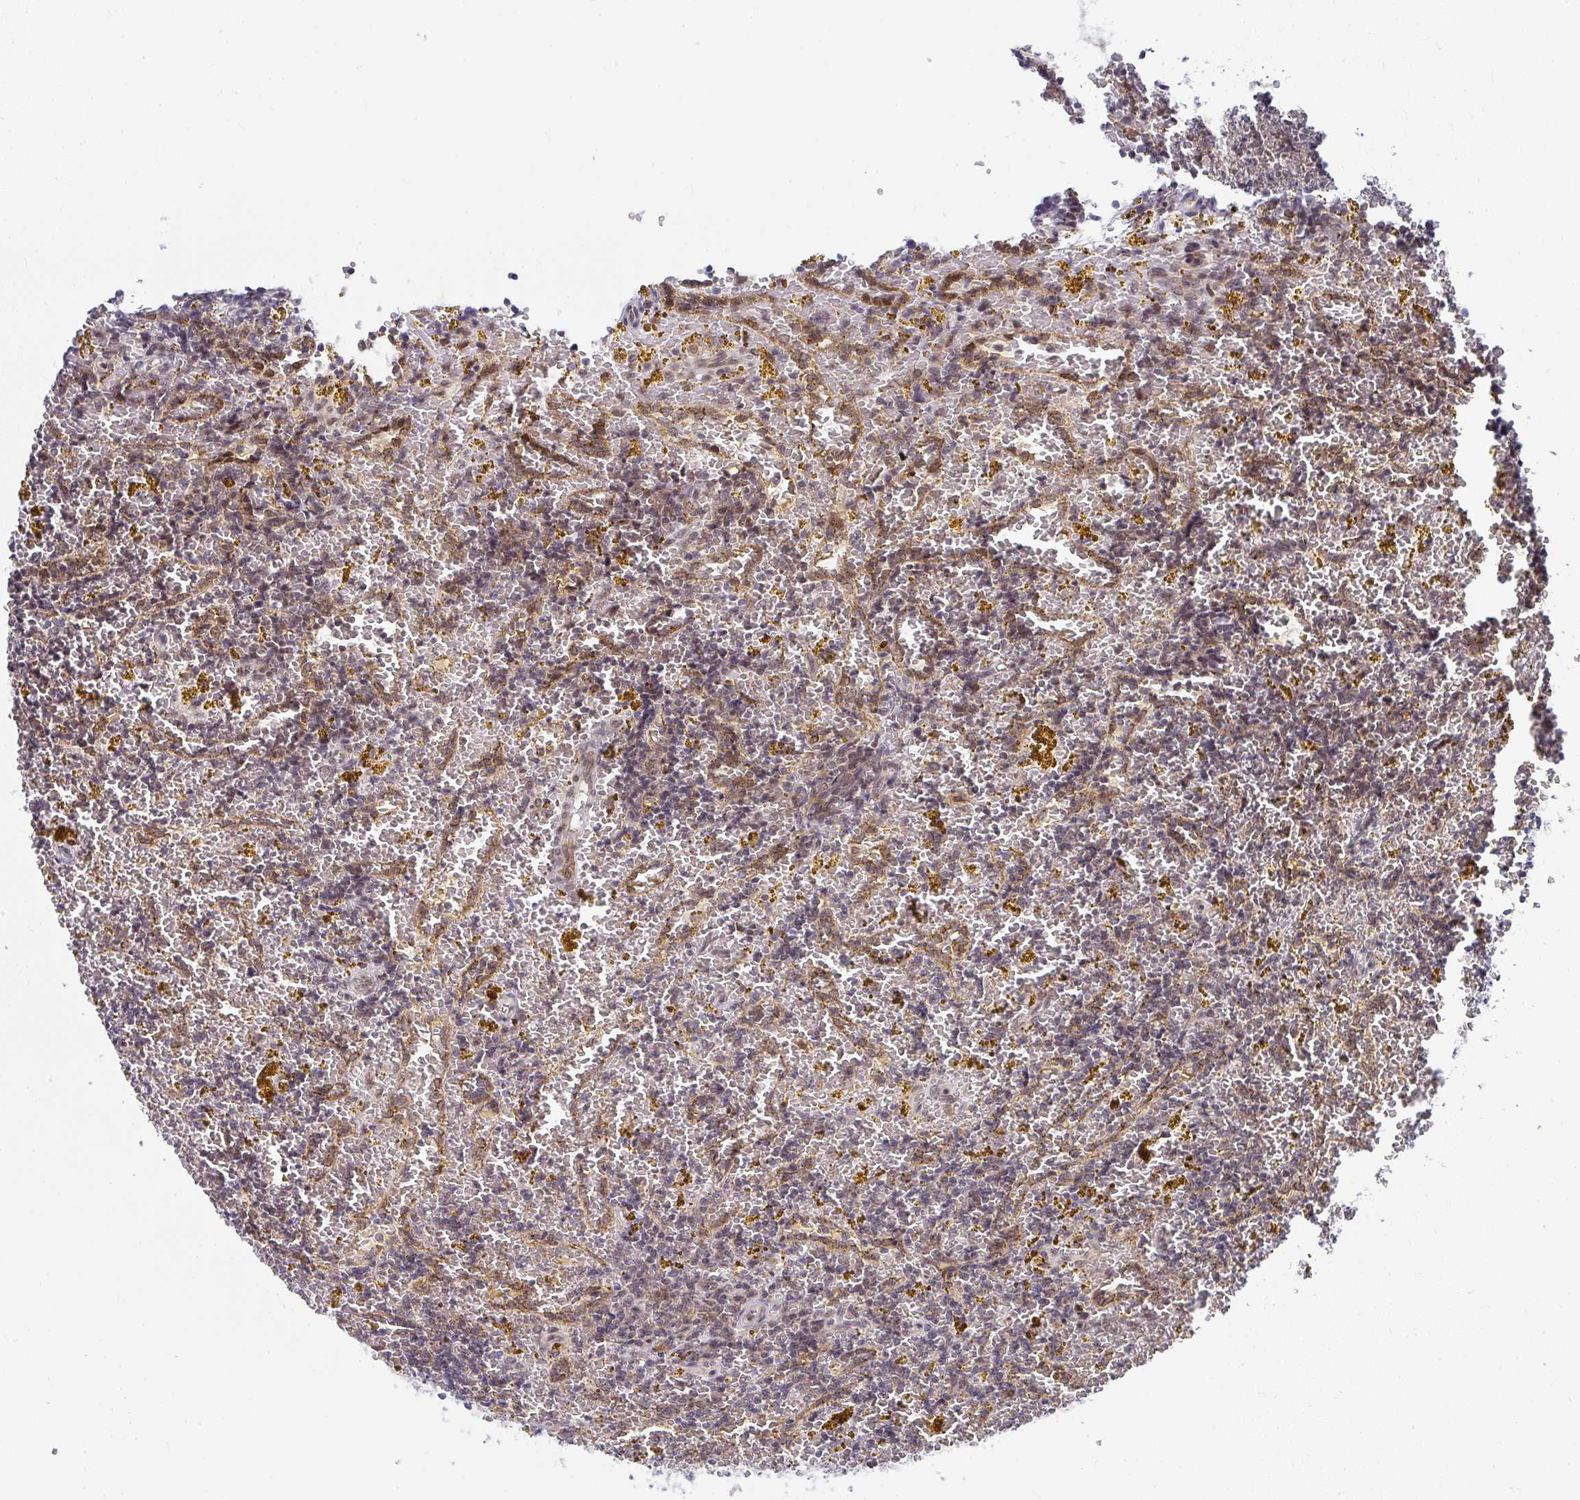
{"staining": {"intensity": "weak", "quantity": "25%-75%", "location": "nuclear"}, "tissue": "lymphoma", "cell_type": "Tumor cells", "image_type": "cancer", "snomed": [{"axis": "morphology", "description": "Malignant lymphoma, non-Hodgkin's type, Low grade"}, {"axis": "topography", "description": "Spleen"}, {"axis": "topography", "description": "Lymph node"}], "caption": "Weak nuclear protein expression is seen in approximately 25%-75% of tumor cells in lymphoma.", "gene": "SYNCRIP", "patient": {"sex": "female", "age": 66}}